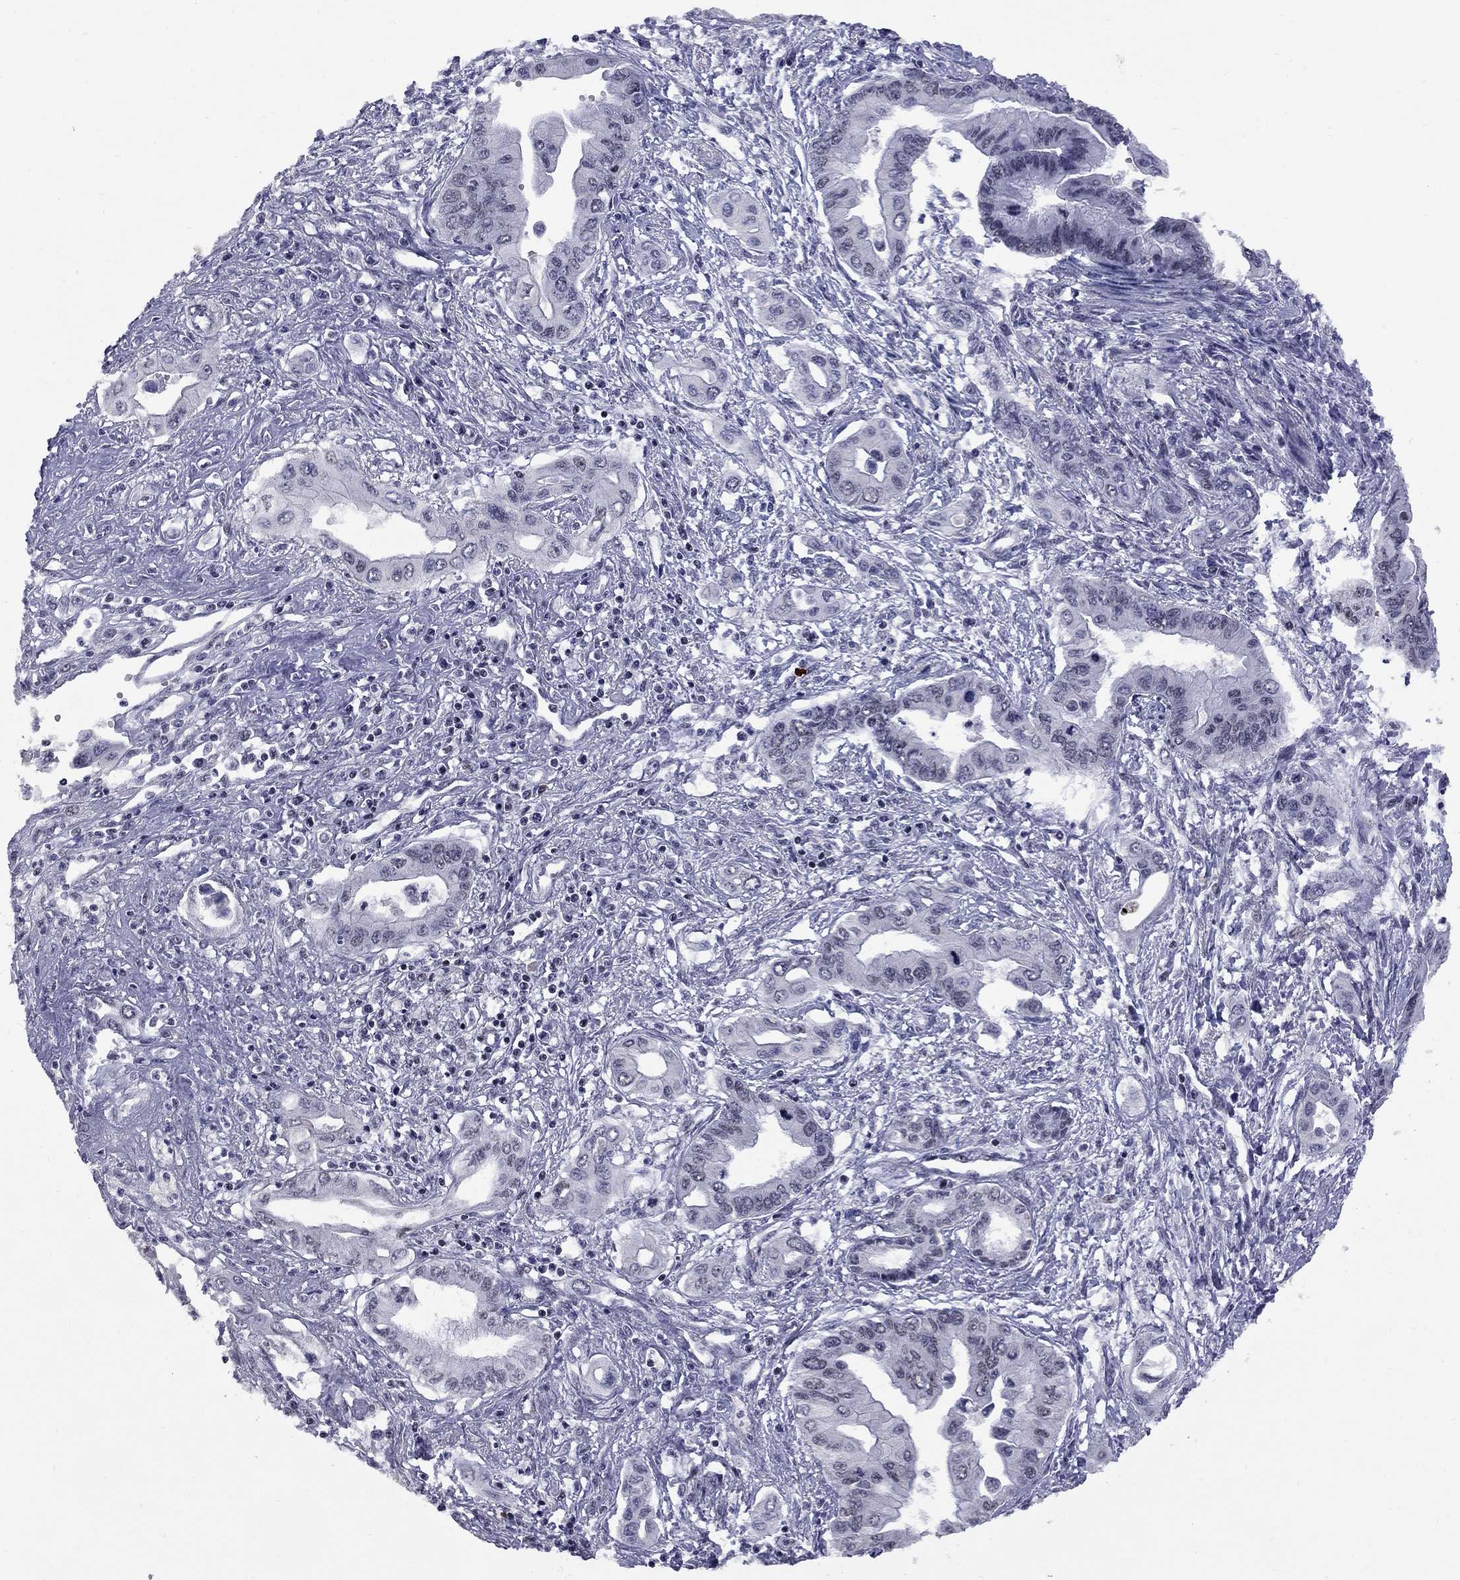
{"staining": {"intensity": "negative", "quantity": "none", "location": "none"}, "tissue": "pancreatic cancer", "cell_type": "Tumor cells", "image_type": "cancer", "snomed": [{"axis": "morphology", "description": "Adenocarcinoma, NOS"}, {"axis": "topography", "description": "Pancreas"}], "caption": "IHC of pancreatic cancer (adenocarcinoma) shows no staining in tumor cells.", "gene": "TAF9", "patient": {"sex": "female", "age": 62}}